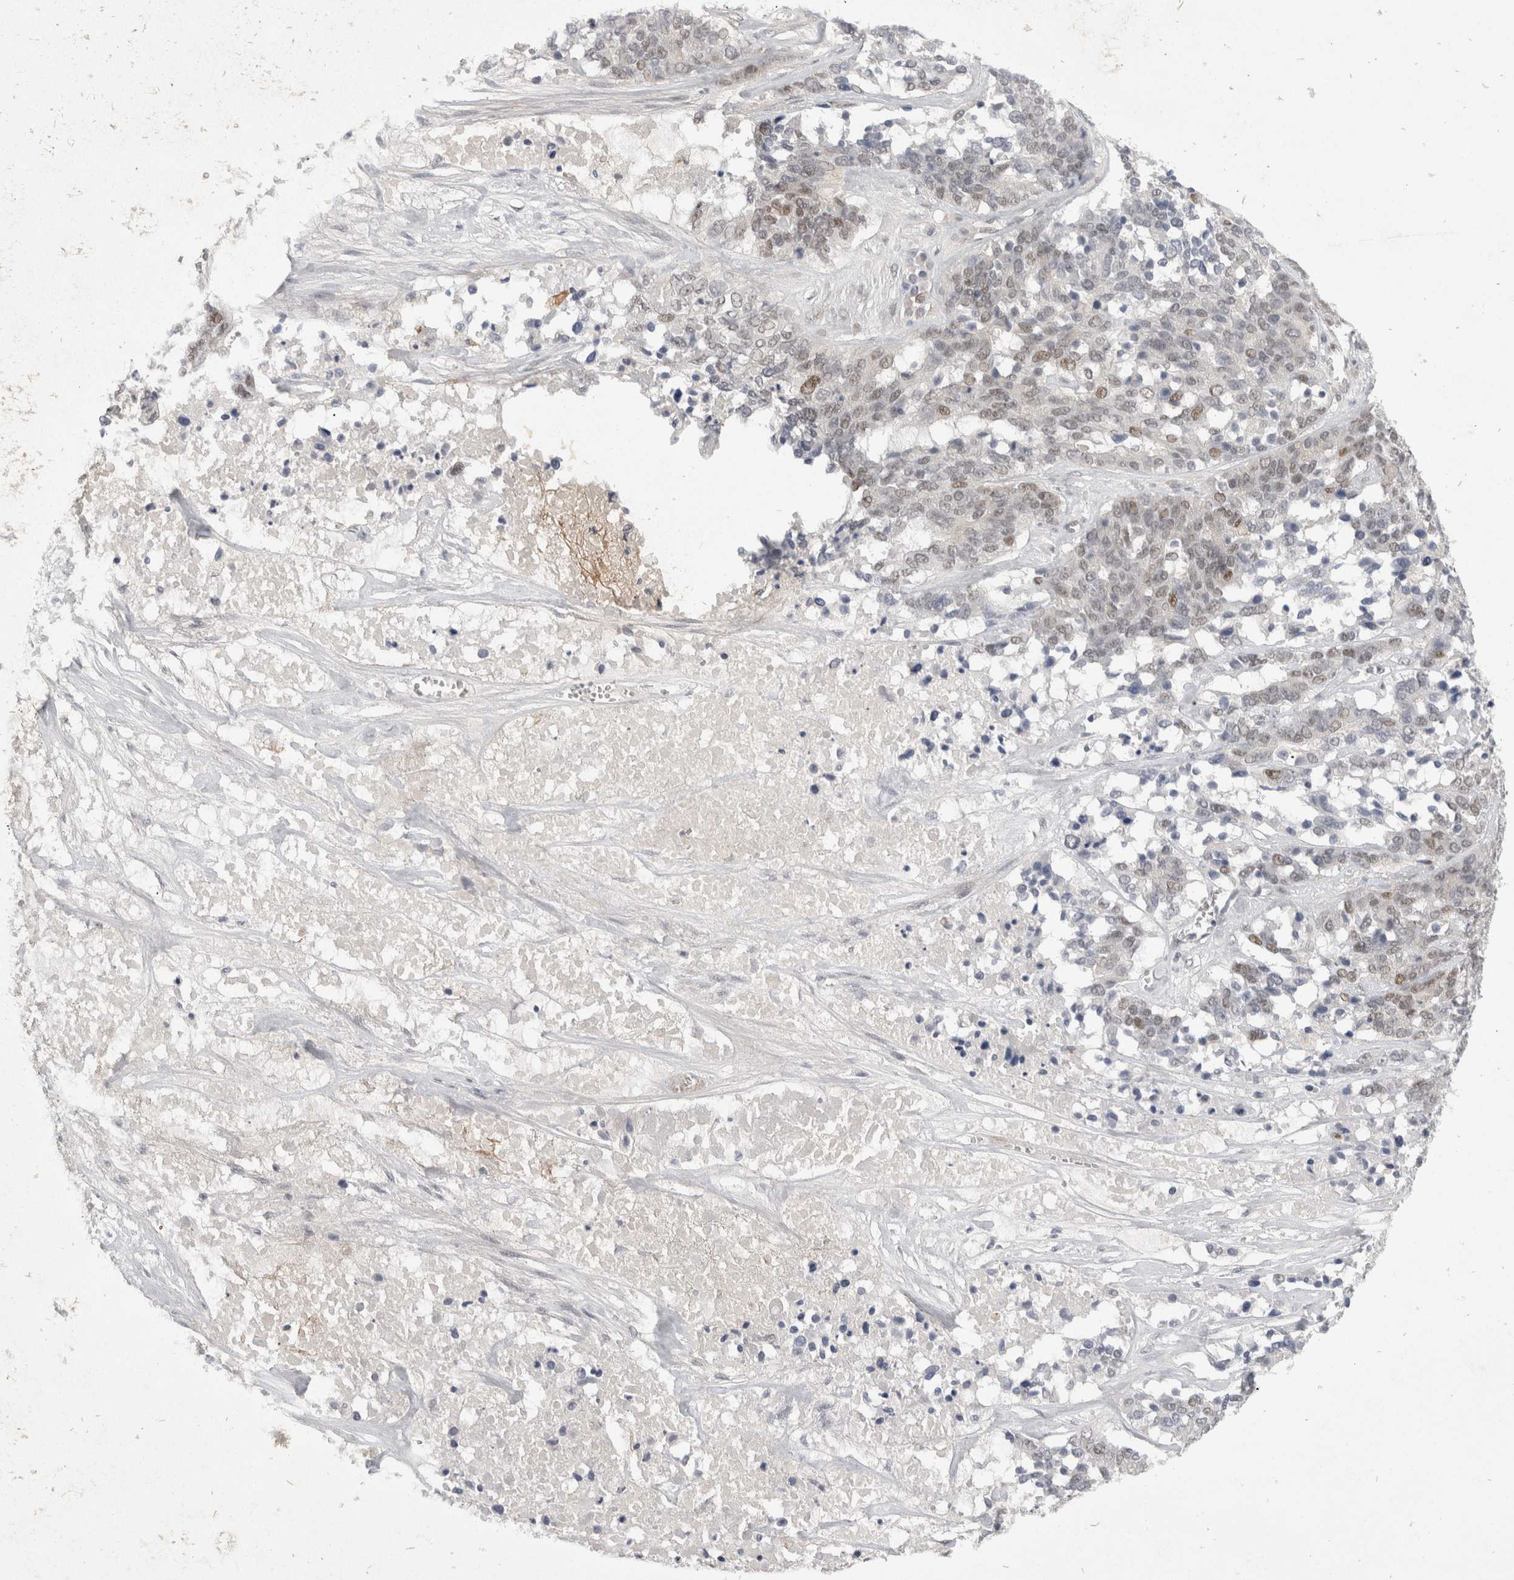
{"staining": {"intensity": "weak", "quantity": "25%-75%", "location": "nuclear"}, "tissue": "ovarian cancer", "cell_type": "Tumor cells", "image_type": "cancer", "snomed": [{"axis": "morphology", "description": "Cystadenocarcinoma, serous, NOS"}, {"axis": "topography", "description": "Ovary"}], "caption": "Immunohistochemistry (IHC) of human ovarian cancer shows low levels of weak nuclear expression in about 25%-75% of tumor cells.", "gene": "TOM1L2", "patient": {"sex": "female", "age": 44}}